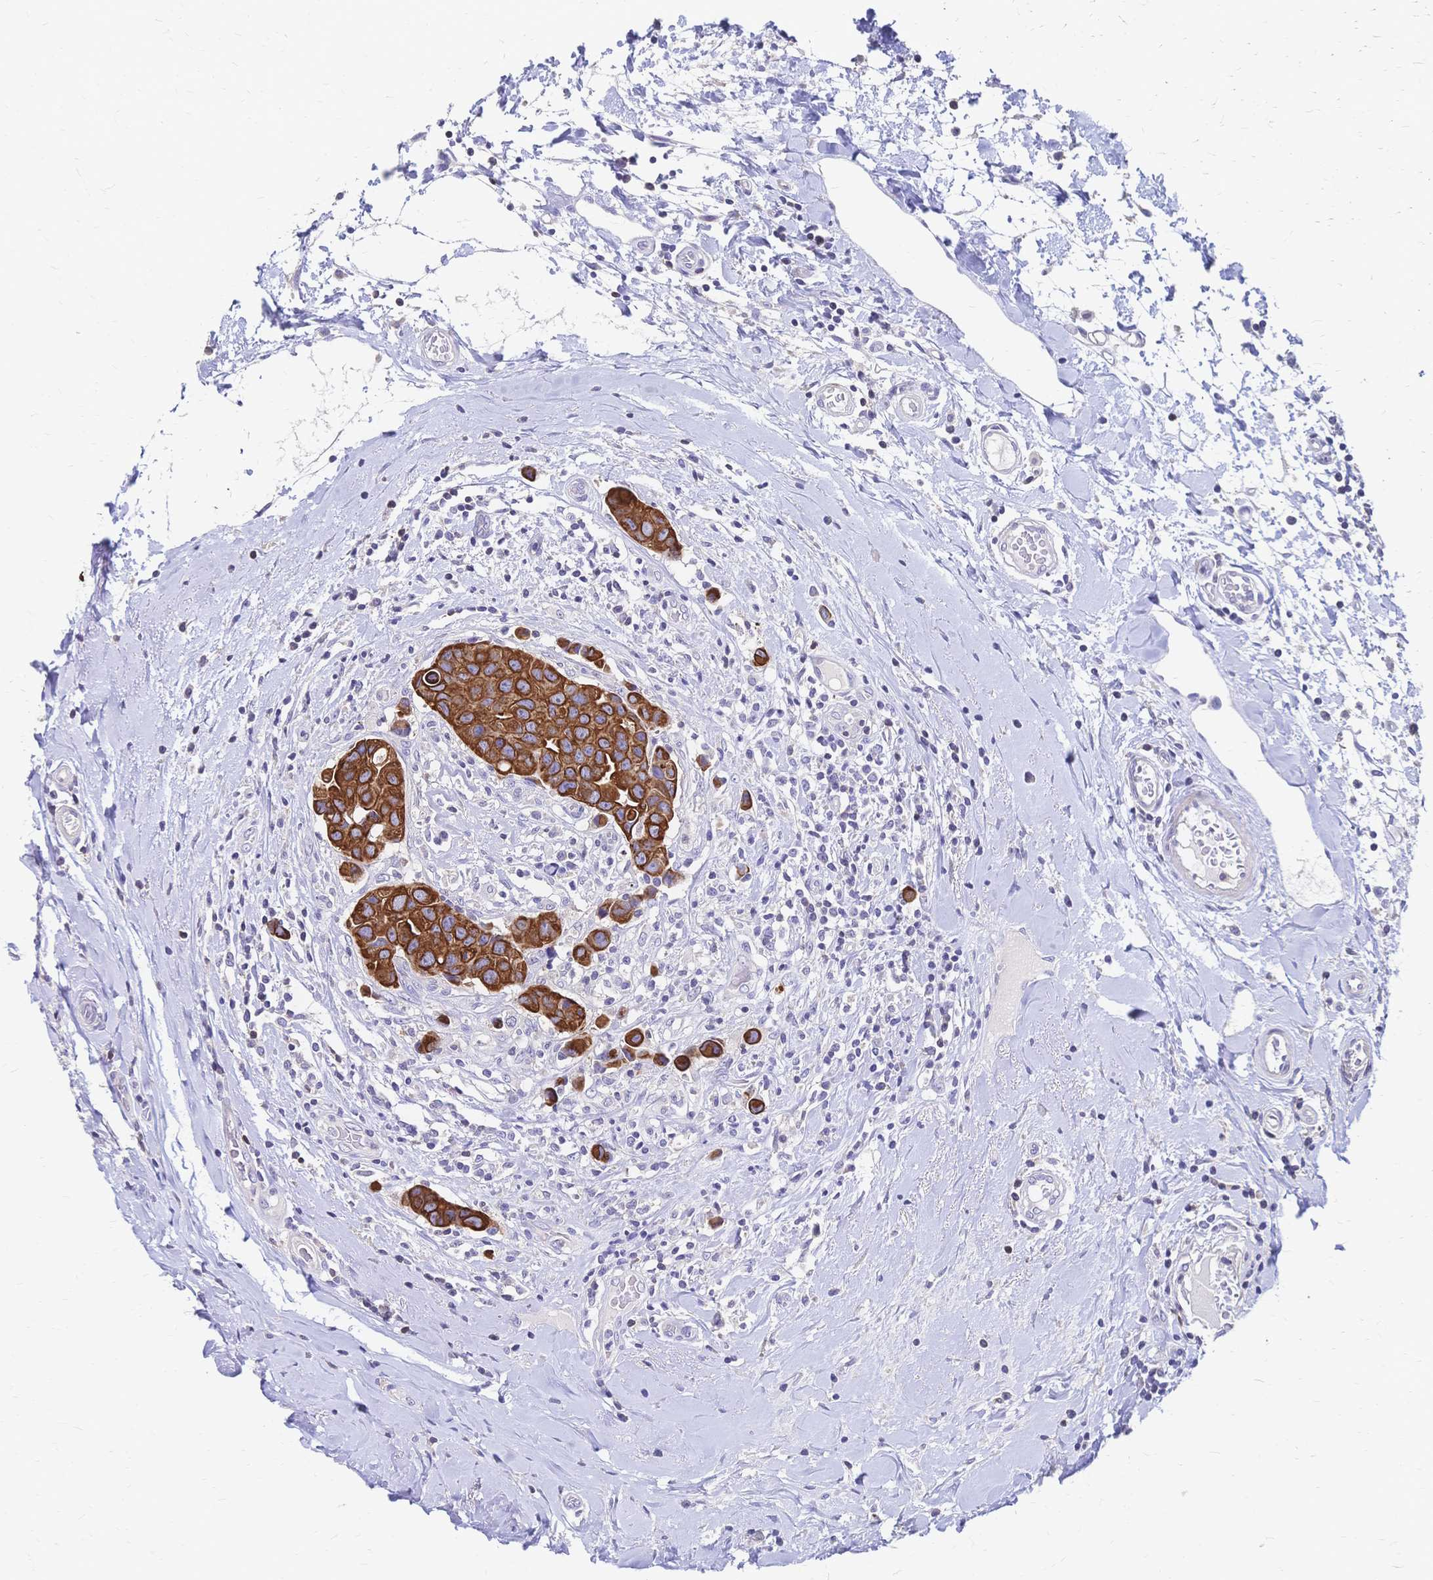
{"staining": {"intensity": "strong", "quantity": ">75%", "location": "cytoplasmic/membranous"}, "tissue": "breast cancer", "cell_type": "Tumor cells", "image_type": "cancer", "snomed": [{"axis": "morphology", "description": "Duct carcinoma"}, {"axis": "topography", "description": "Breast"}], "caption": "This micrograph displays breast cancer stained with immunohistochemistry to label a protein in brown. The cytoplasmic/membranous of tumor cells show strong positivity for the protein. Nuclei are counter-stained blue.", "gene": "DTNB", "patient": {"sex": "female", "age": 24}}